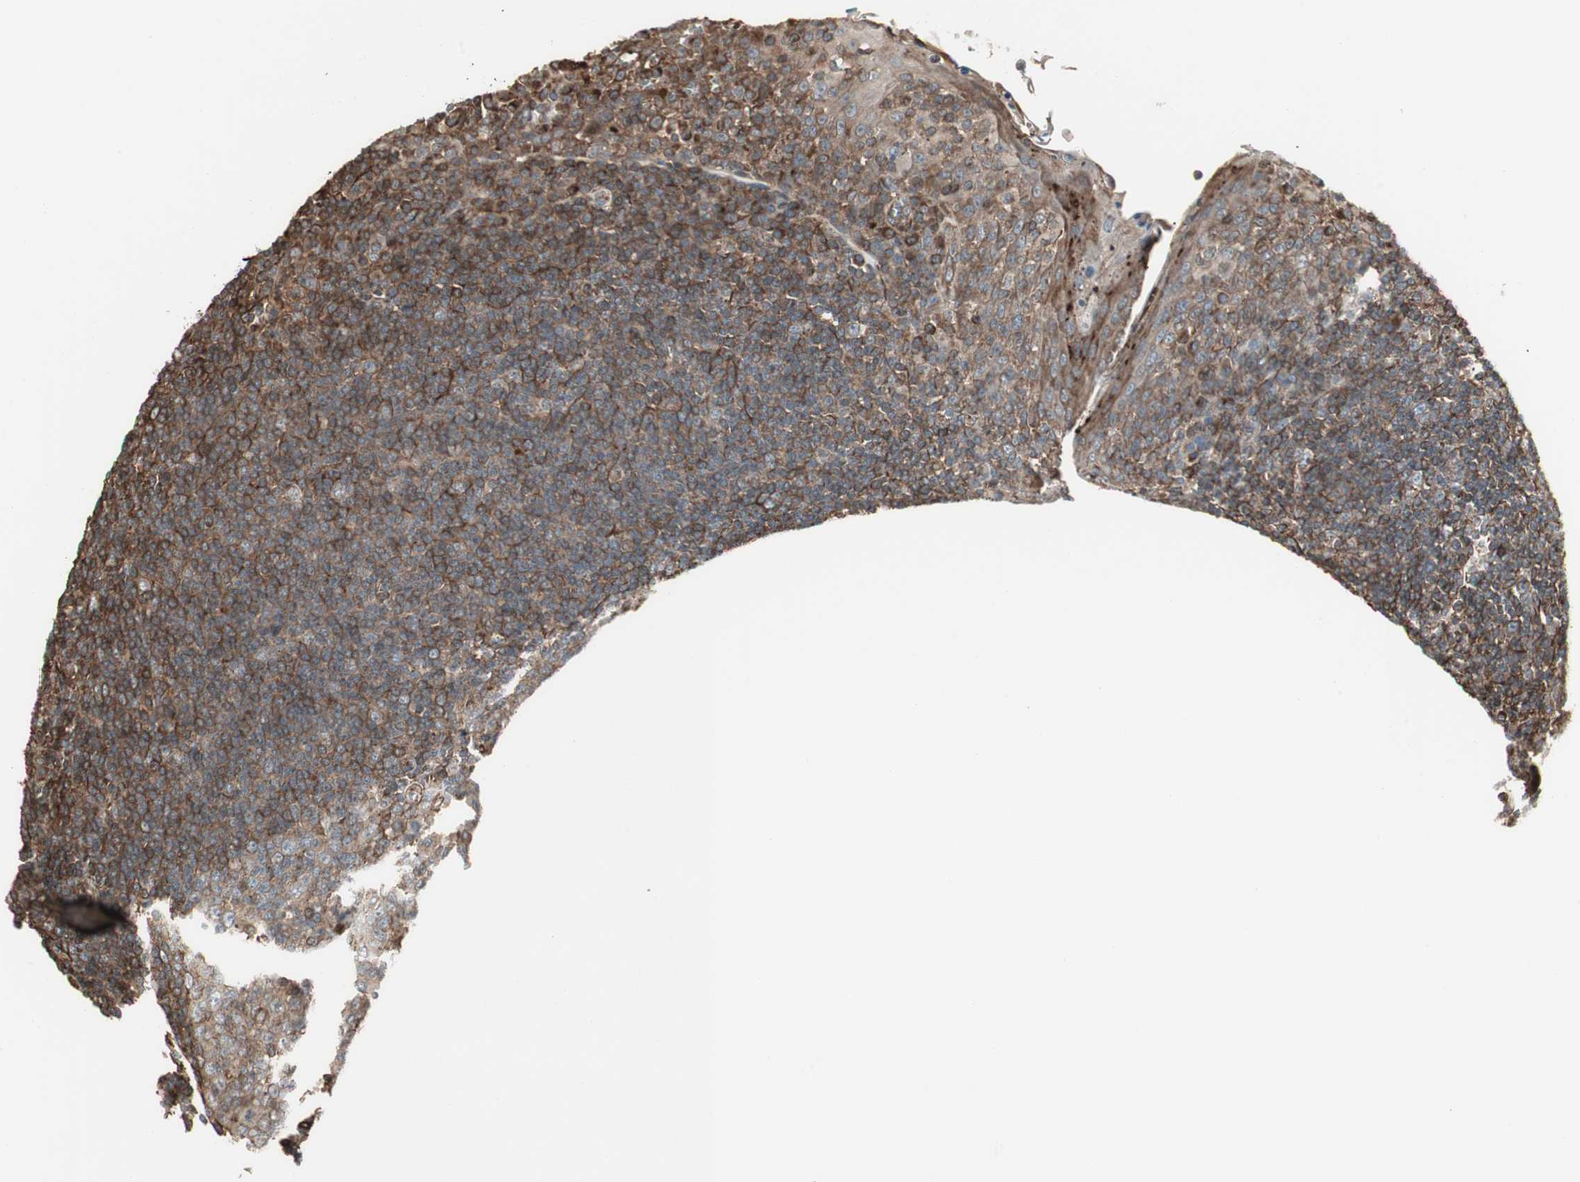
{"staining": {"intensity": "weak", "quantity": ">75%", "location": "cytoplasmic/membranous"}, "tissue": "tonsil", "cell_type": "Germinal center cells", "image_type": "normal", "snomed": [{"axis": "morphology", "description": "Normal tissue, NOS"}, {"axis": "topography", "description": "Tonsil"}], "caption": "Unremarkable tonsil exhibits weak cytoplasmic/membranous positivity in approximately >75% of germinal center cells (DAB IHC, brown staining for protein, blue staining for nuclei)..", "gene": "MAD2L2", "patient": {"sex": "male", "age": 31}}